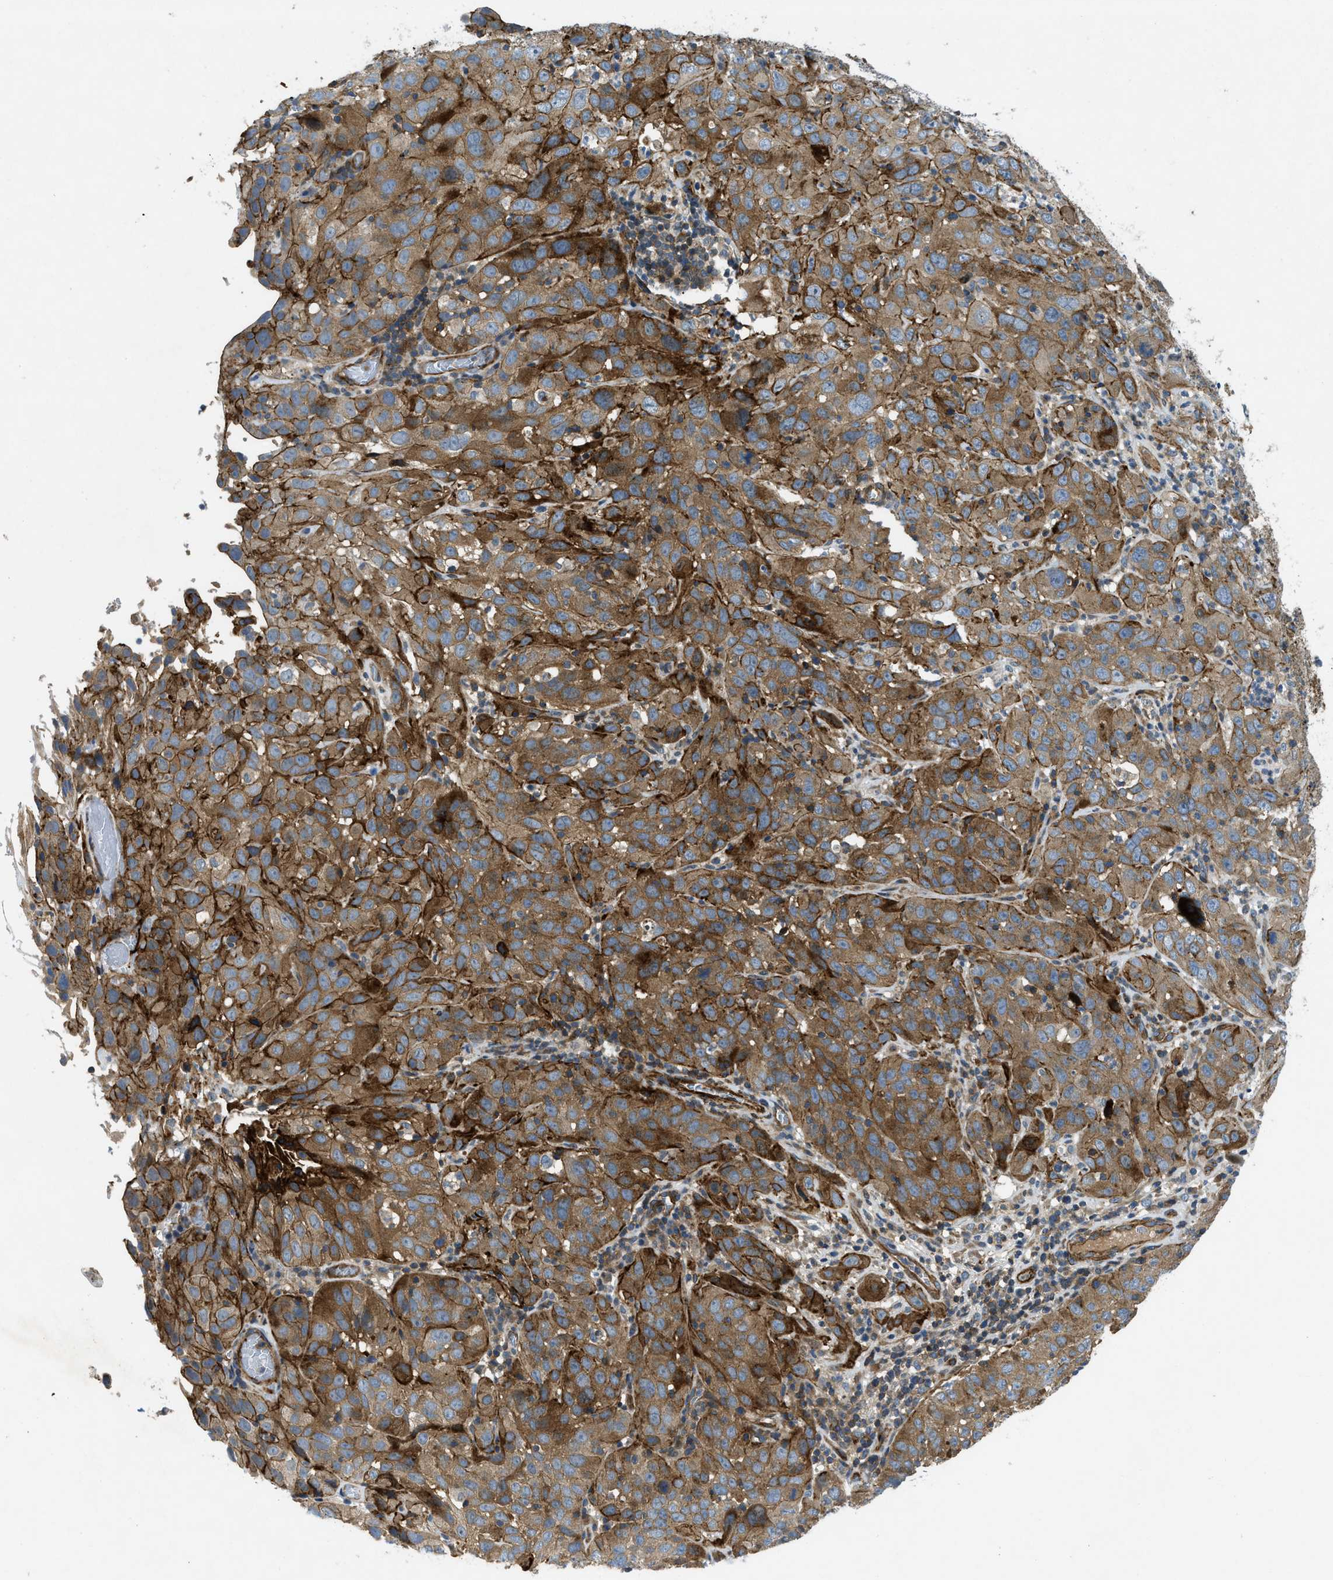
{"staining": {"intensity": "strong", "quantity": ">75%", "location": "cytoplasmic/membranous"}, "tissue": "cervical cancer", "cell_type": "Tumor cells", "image_type": "cancer", "snomed": [{"axis": "morphology", "description": "Squamous cell carcinoma, NOS"}, {"axis": "topography", "description": "Cervix"}], "caption": "Immunohistochemistry staining of cervical squamous cell carcinoma, which displays high levels of strong cytoplasmic/membranous staining in about >75% of tumor cells indicating strong cytoplasmic/membranous protein positivity. The staining was performed using DAB (brown) for protein detection and nuclei were counterstained in hematoxylin (blue).", "gene": "NYNRIN", "patient": {"sex": "female", "age": 32}}